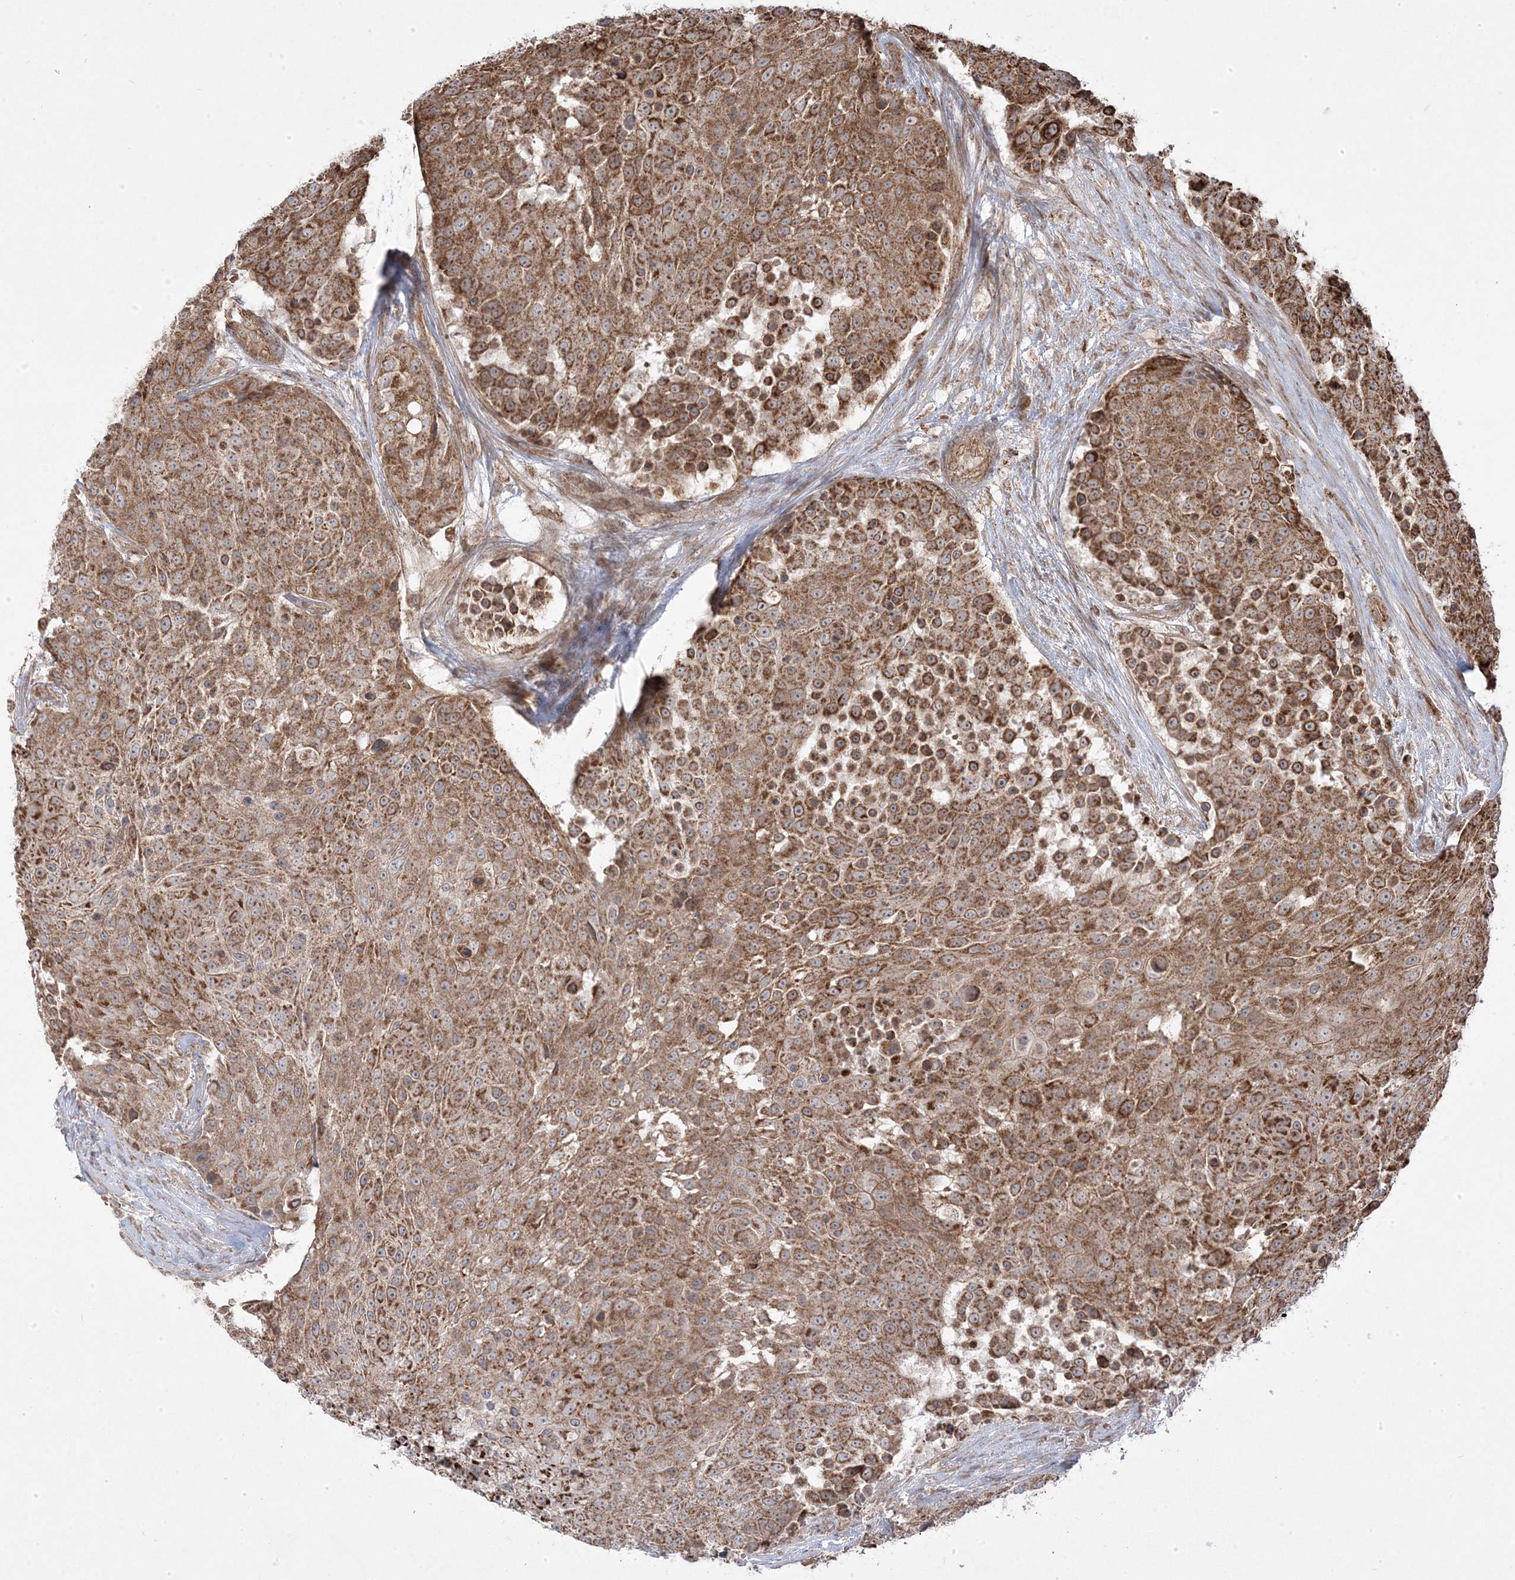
{"staining": {"intensity": "moderate", "quantity": ">75%", "location": "cytoplasmic/membranous"}, "tissue": "urothelial cancer", "cell_type": "Tumor cells", "image_type": "cancer", "snomed": [{"axis": "morphology", "description": "Urothelial carcinoma, High grade"}, {"axis": "topography", "description": "Urinary bladder"}], "caption": "A high-resolution photomicrograph shows immunohistochemistry staining of urothelial cancer, which demonstrates moderate cytoplasmic/membranous staining in approximately >75% of tumor cells.", "gene": "CLUAP1", "patient": {"sex": "female", "age": 63}}